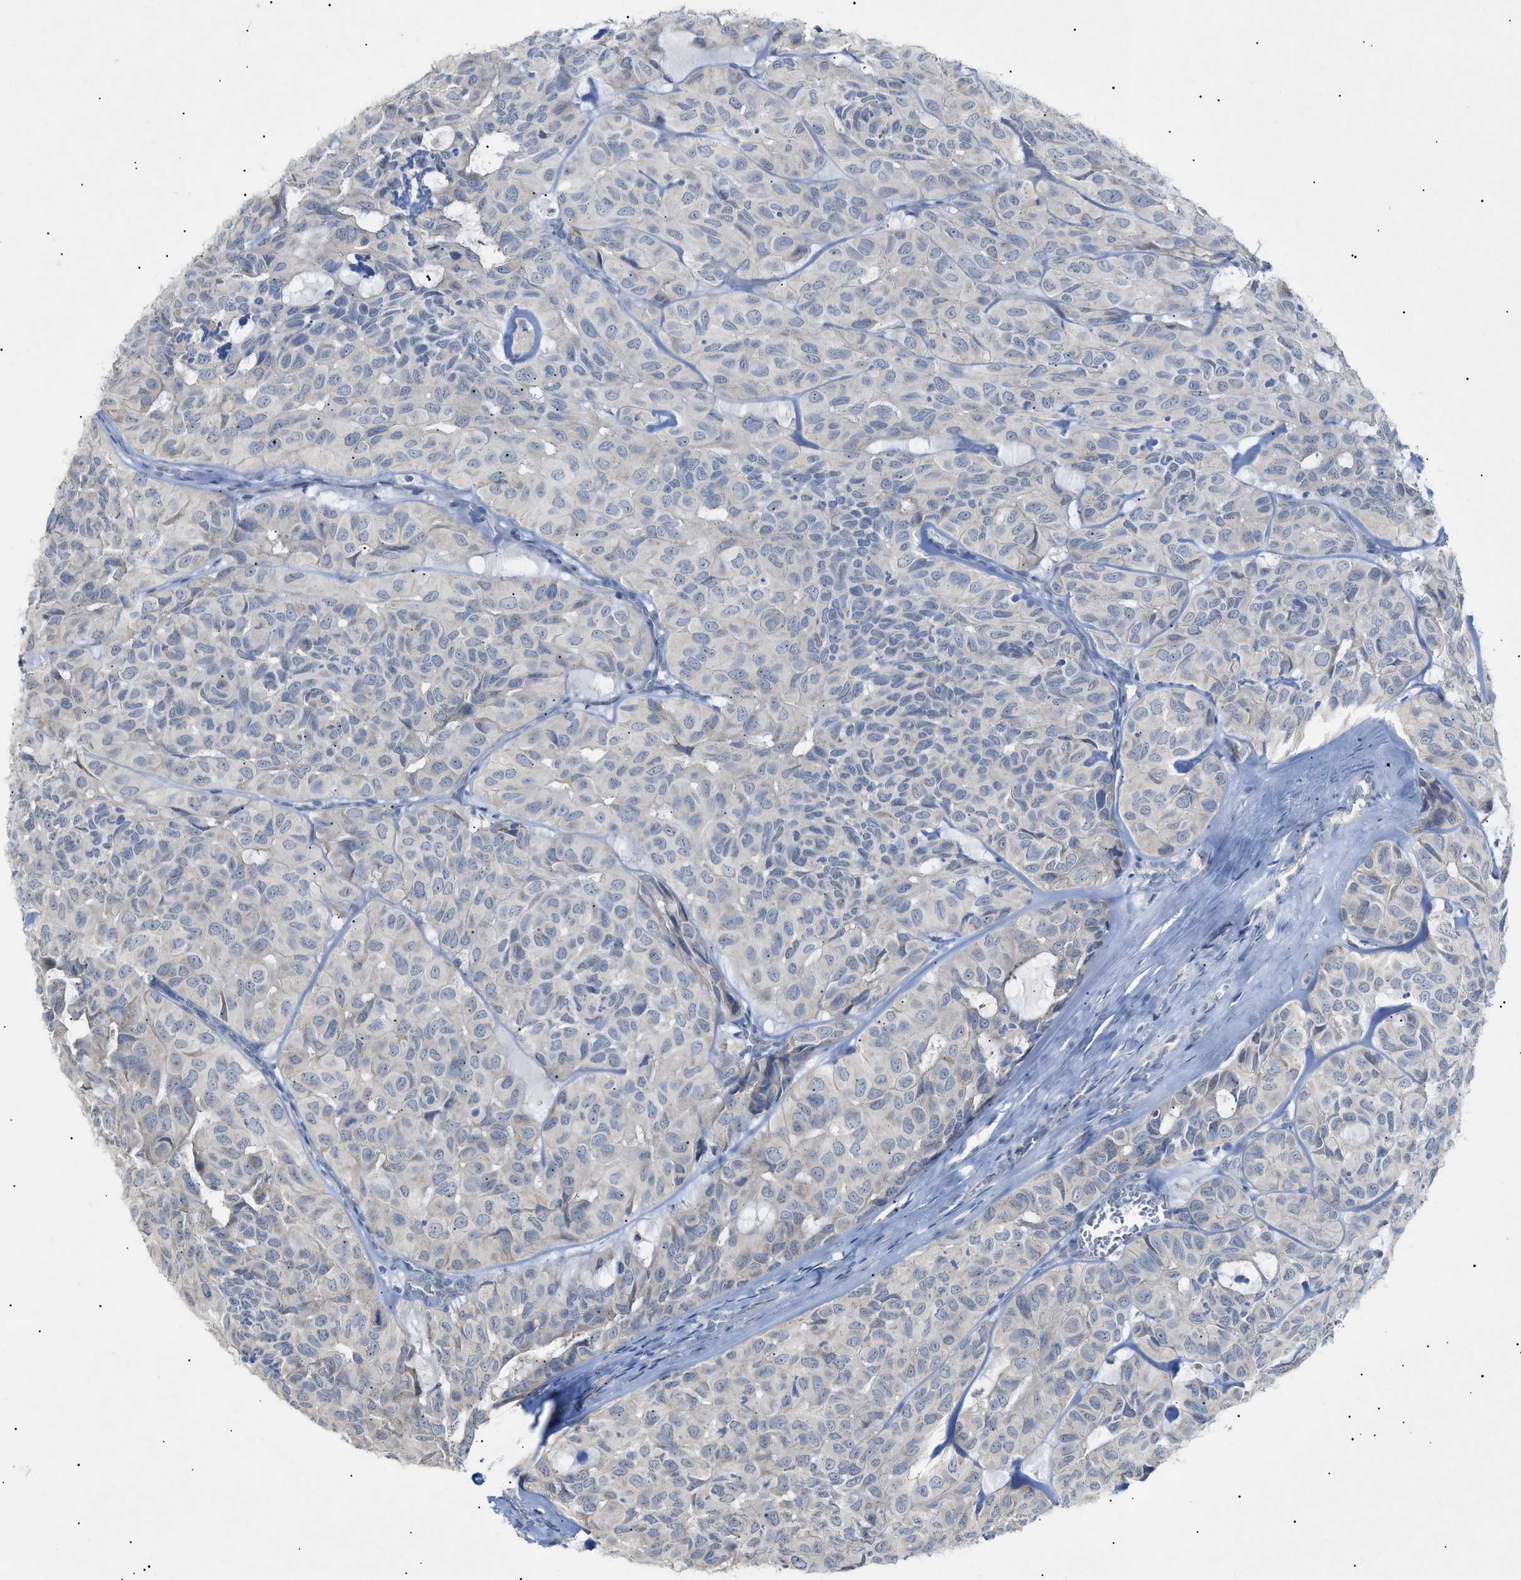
{"staining": {"intensity": "negative", "quantity": "none", "location": "none"}, "tissue": "head and neck cancer", "cell_type": "Tumor cells", "image_type": "cancer", "snomed": [{"axis": "morphology", "description": "Adenocarcinoma, NOS"}, {"axis": "topography", "description": "Salivary gland, NOS"}, {"axis": "topography", "description": "Head-Neck"}], "caption": "There is no significant staining in tumor cells of adenocarcinoma (head and neck).", "gene": "SLC25A31", "patient": {"sex": "female", "age": 76}}